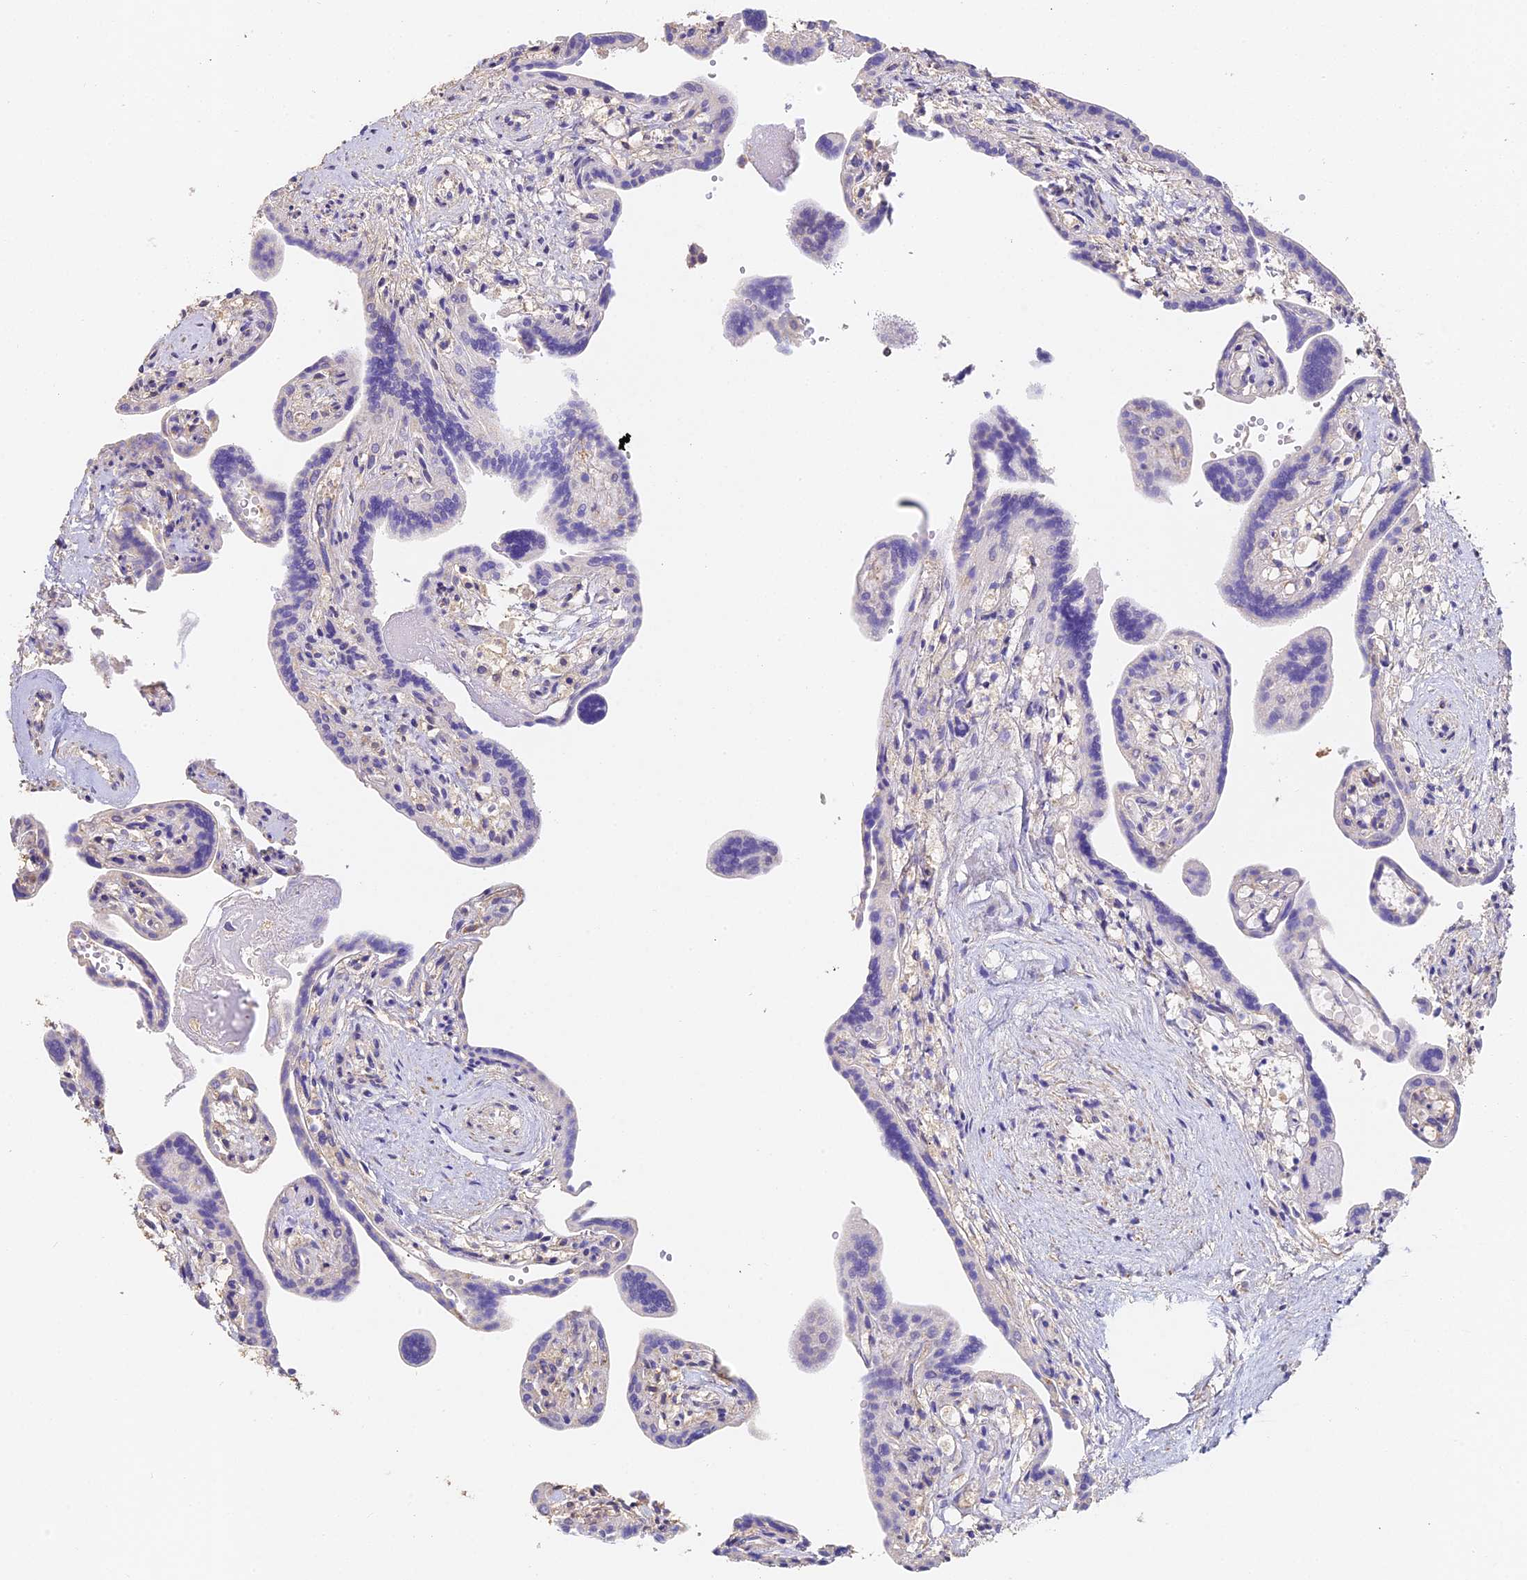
{"staining": {"intensity": "weak", "quantity": "25%-75%", "location": "cytoplasmic/membranous,nuclear"}, "tissue": "placenta", "cell_type": "Decidual cells", "image_type": "normal", "snomed": [{"axis": "morphology", "description": "Normal tissue, NOS"}, {"axis": "topography", "description": "Placenta"}], "caption": "The histopathology image displays immunohistochemical staining of unremarkable placenta. There is weak cytoplasmic/membranous,nuclear staining is appreciated in about 25%-75% of decidual cells. The protein is stained brown, and the nuclei are stained in blue (DAB (3,3'-diaminobenzidine) IHC with brightfield microscopy, high magnification).", "gene": "SLC11A1", "patient": {"sex": "female", "age": 37}}